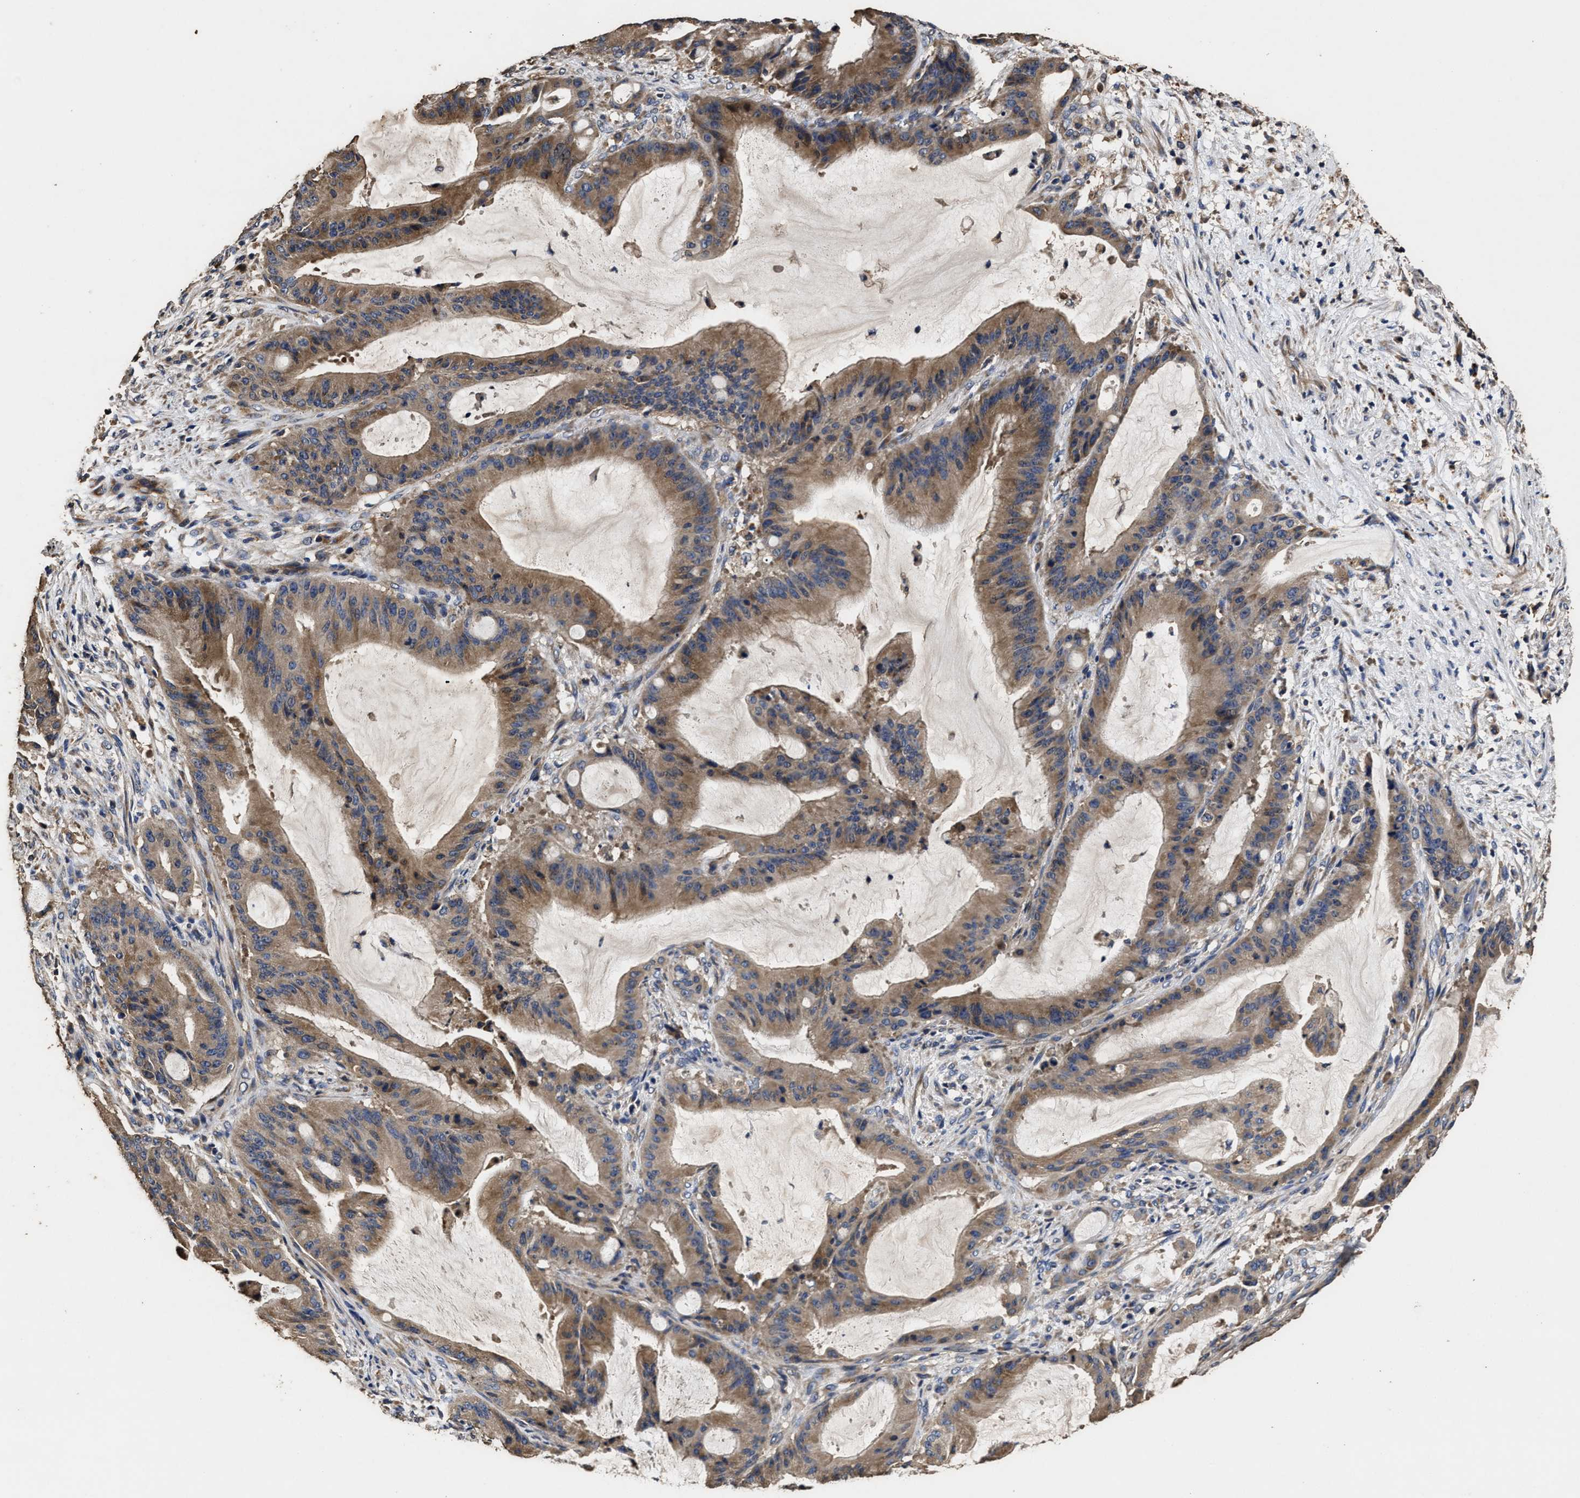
{"staining": {"intensity": "moderate", "quantity": ">75%", "location": "cytoplasmic/membranous"}, "tissue": "liver cancer", "cell_type": "Tumor cells", "image_type": "cancer", "snomed": [{"axis": "morphology", "description": "Normal tissue, NOS"}, {"axis": "morphology", "description": "Cholangiocarcinoma"}, {"axis": "topography", "description": "Liver"}, {"axis": "topography", "description": "Peripheral nerve tissue"}], "caption": "Liver cholangiocarcinoma was stained to show a protein in brown. There is medium levels of moderate cytoplasmic/membranous positivity in approximately >75% of tumor cells. (Stains: DAB (3,3'-diaminobenzidine) in brown, nuclei in blue, Microscopy: brightfield microscopy at high magnification).", "gene": "PPM1K", "patient": {"sex": "female", "age": 73}}